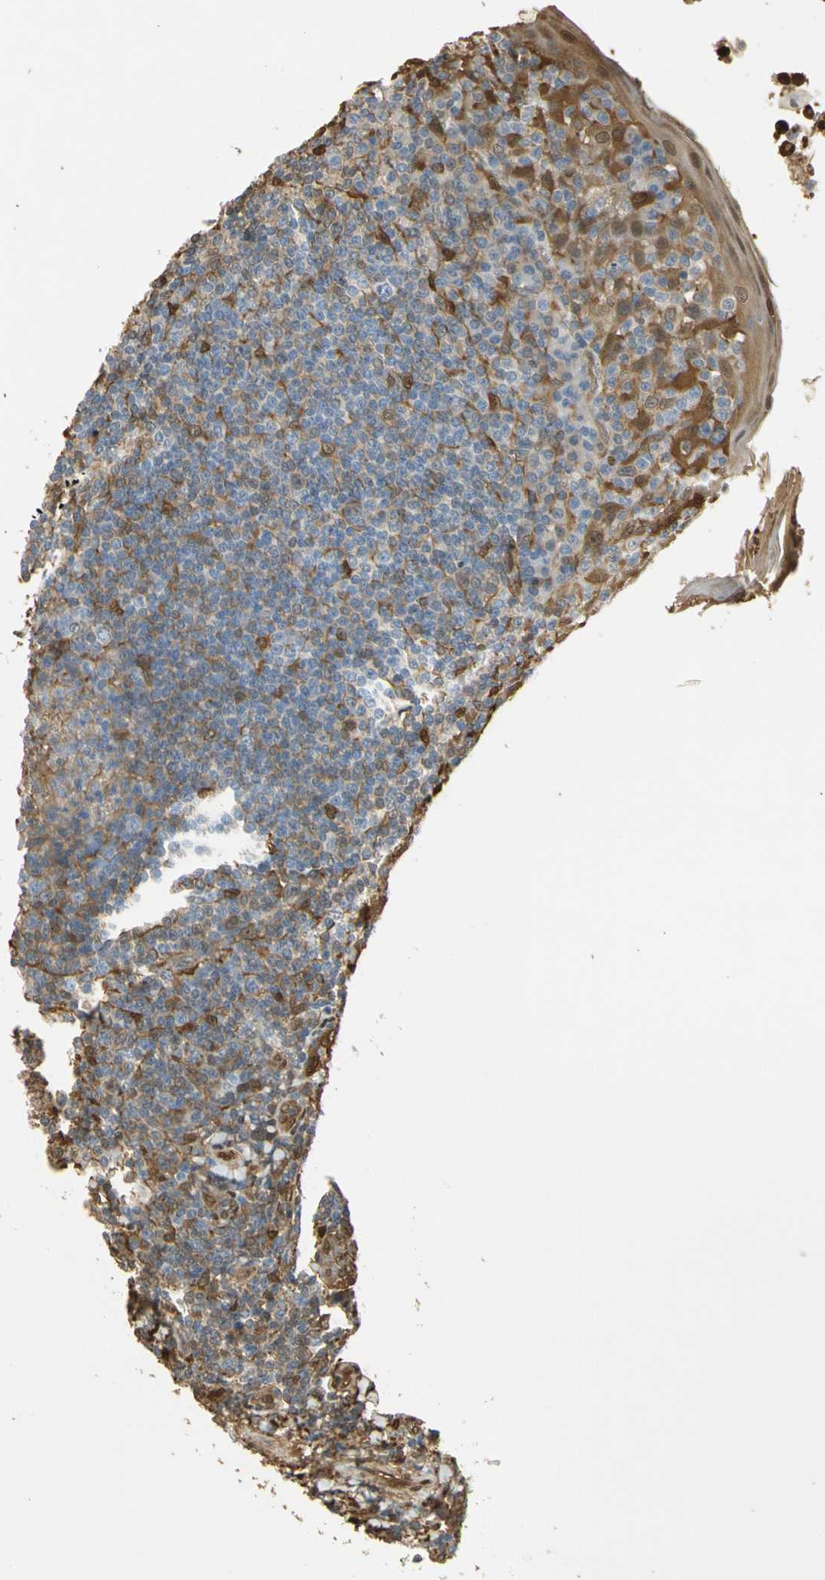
{"staining": {"intensity": "moderate", "quantity": "<25%", "location": "cytoplasmic/membranous"}, "tissue": "tonsil", "cell_type": "Germinal center cells", "image_type": "normal", "snomed": [{"axis": "morphology", "description": "Normal tissue, NOS"}, {"axis": "topography", "description": "Tonsil"}], "caption": "There is low levels of moderate cytoplasmic/membranous expression in germinal center cells of benign tonsil, as demonstrated by immunohistochemical staining (brown color).", "gene": "S100A6", "patient": {"sex": "male", "age": 31}}